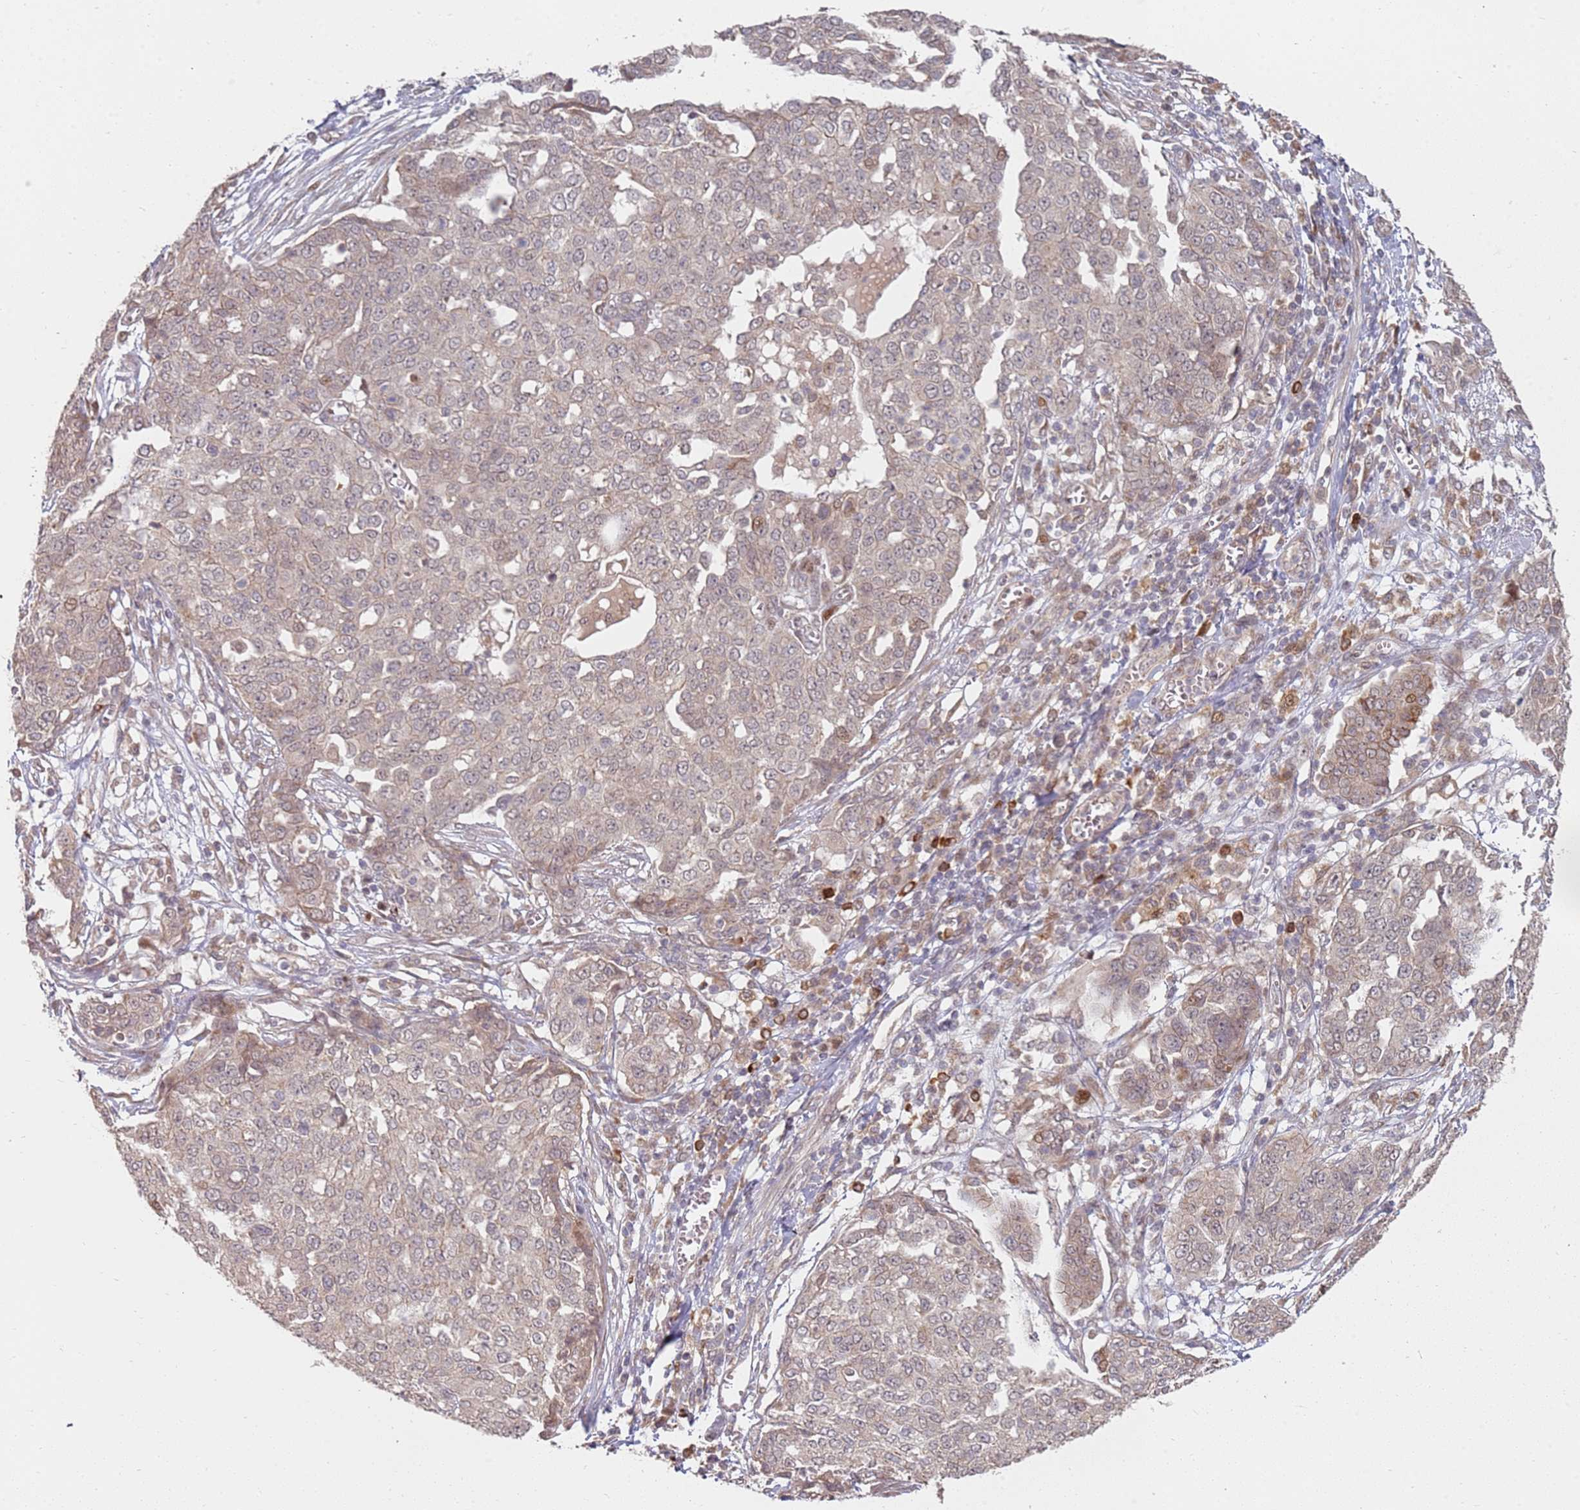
{"staining": {"intensity": "weak", "quantity": "<25%", "location": "cytoplasmic/membranous"}, "tissue": "ovarian cancer", "cell_type": "Tumor cells", "image_type": "cancer", "snomed": [{"axis": "morphology", "description": "Cystadenocarcinoma, serous, NOS"}, {"axis": "topography", "description": "Soft tissue"}, {"axis": "topography", "description": "Ovary"}], "caption": "Photomicrograph shows no protein positivity in tumor cells of ovarian cancer (serous cystadenocarcinoma) tissue.", "gene": "MPEG1", "patient": {"sex": "female", "age": 57}}